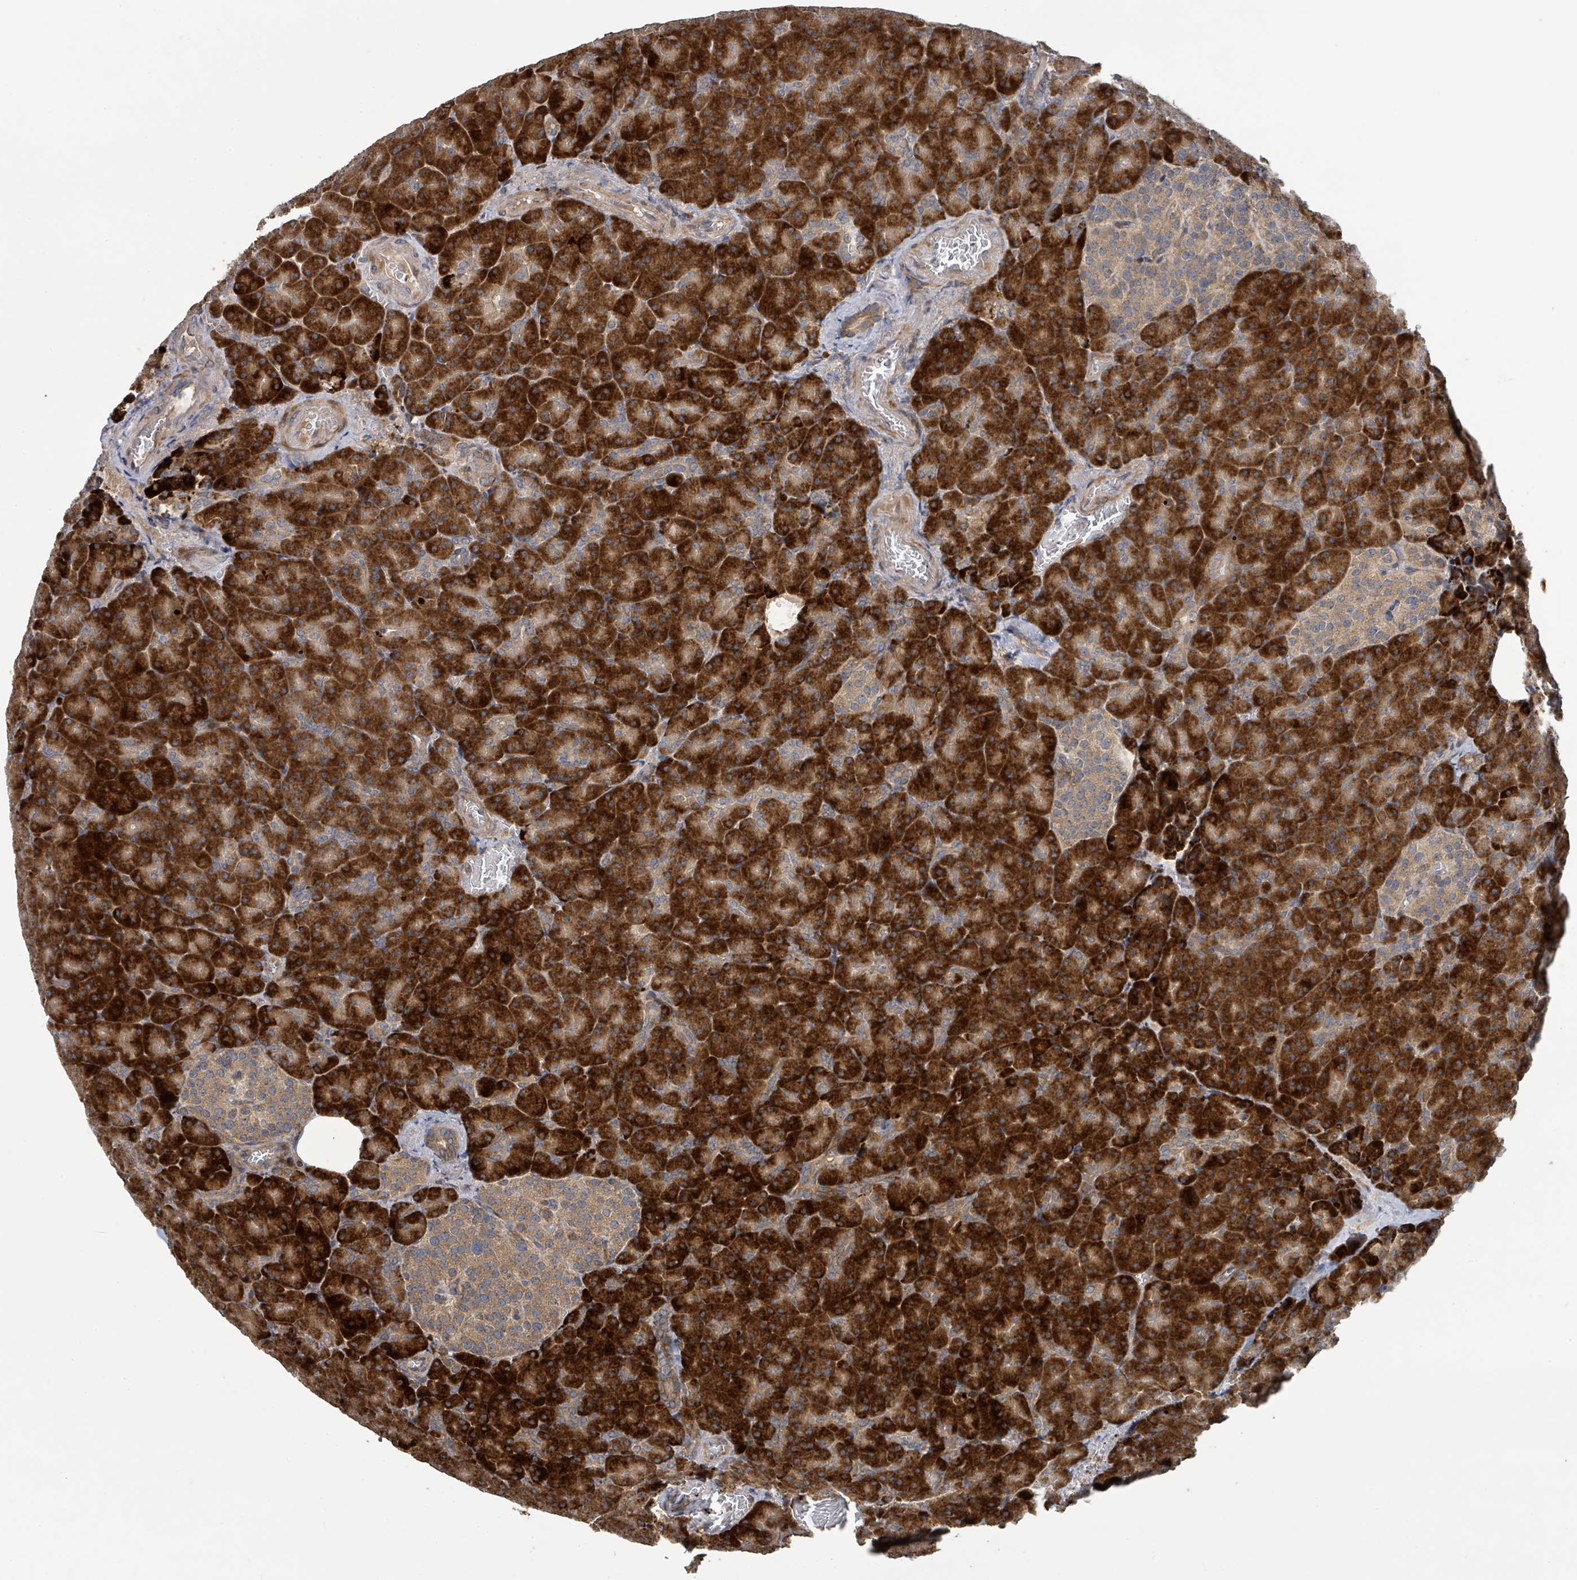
{"staining": {"intensity": "strong", "quantity": ">75%", "location": "cytoplasmic/membranous"}, "tissue": "pancreas", "cell_type": "Exocrine glandular cells", "image_type": "normal", "snomed": [{"axis": "morphology", "description": "Normal tissue, NOS"}, {"axis": "topography", "description": "Pancreas"}], "caption": "This image reveals IHC staining of unremarkable pancreas, with high strong cytoplasmic/membranous staining in approximately >75% of exocrine glandular cells.", "gene": "STARD4", "patient": {"sex": "female", "age": 74}}